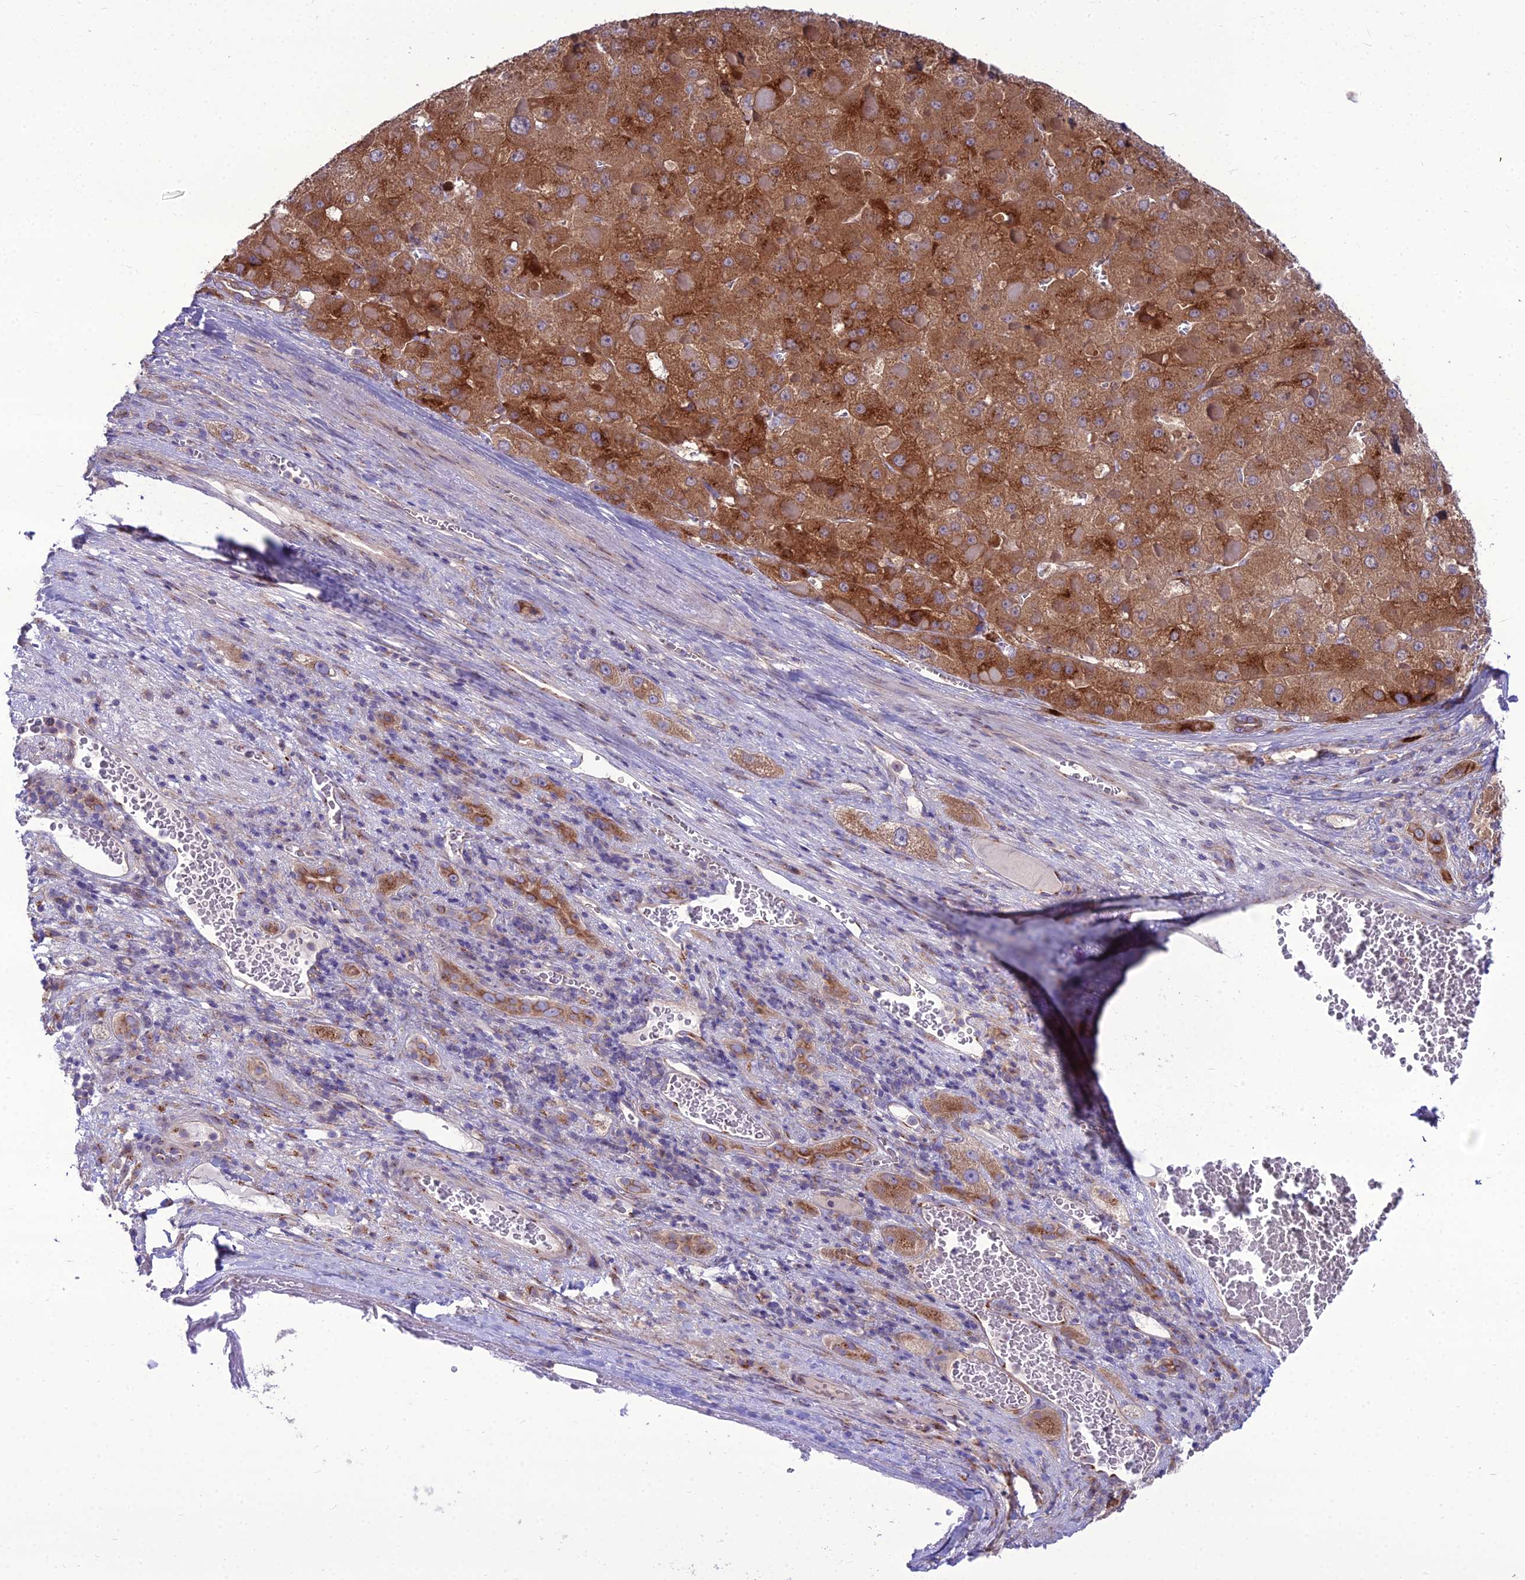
{"staining": {"intensity": "moderate", "quantity": ">75%", "location": "cytoplasmic/membranous"}, "tissue": "liver cancer", "cell_type": "Tumor cells", "image_type": "cancer", "snomed": [{"axis": "morphology", "description": "Carcinoma, Hepatocellular, NOS"}, {"axis": "topography", "description": "Liver"}], "caption": "Tumor cells show medium levels of moderate cytoplasmic/membranous positivity in approximately >75% of cells in human hepatocellular carcinoma (liver). Using DAB (3,3'-diaminobenzidine) (brown) and hematoxylin (blue) stains, captured at high magnification using brightfield microscopy.", "gene": "SPRYD7", "patient": {"sex": "female", "age": 73}}